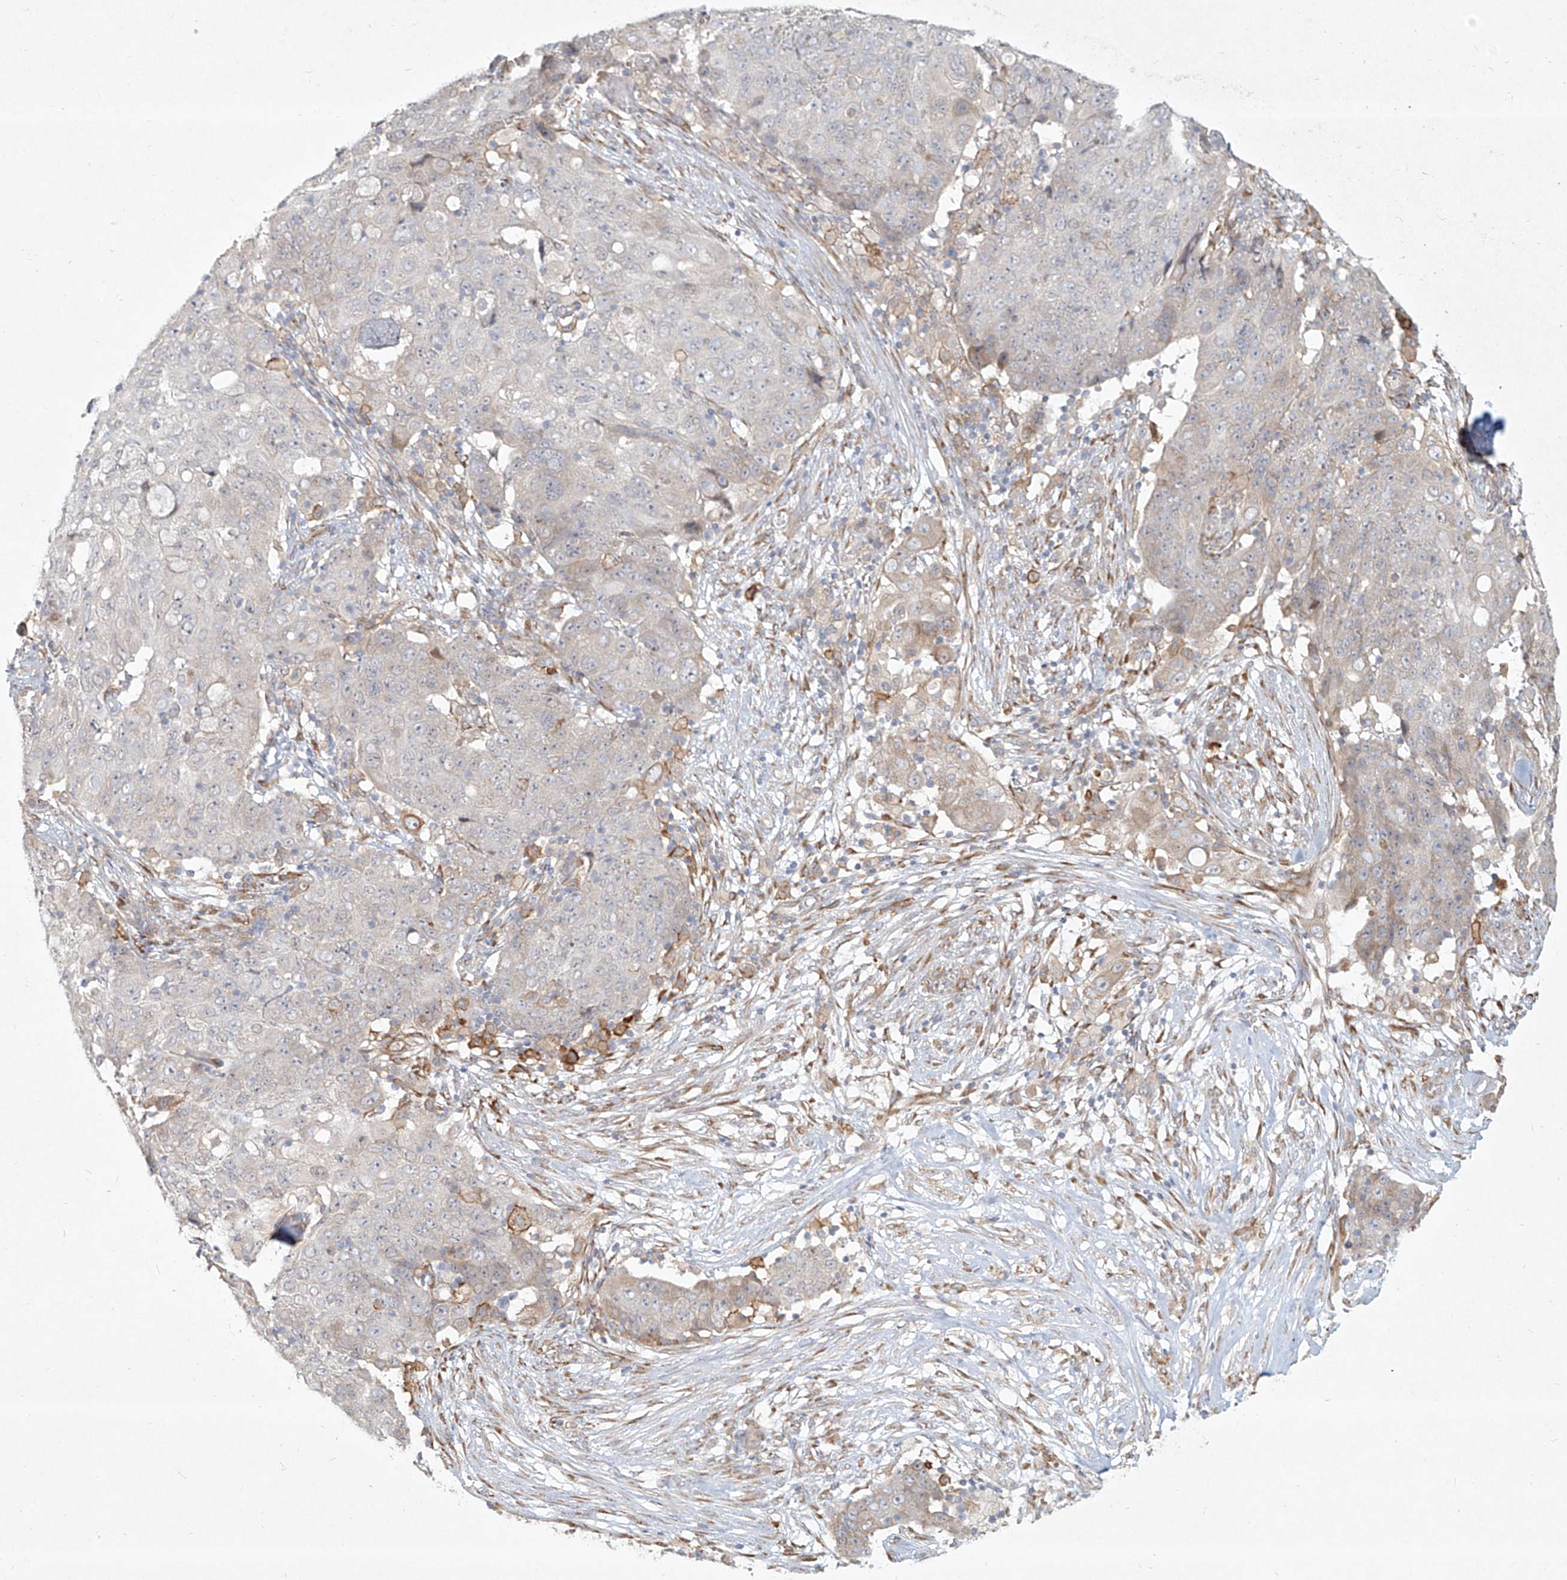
{"staining": {"intensity": "negative", "quantity": "none", "location": "none"}, "tissue": "ovarian cancer", "cell_type": "Tumor cells", "image_type": "cancer", "snomed": [{"axis": "morphology", "description": "Carcinoma, endometroid"}, {"axis": "topography", "description": "Ovary"}], "caption": "Ovarian cancer (endometroid carcinoma) was stained to show a protein in brown. There is no significant staining in tumor cells.", "gene": "CD209", "patient": {"sex": "female", "age": 42}}